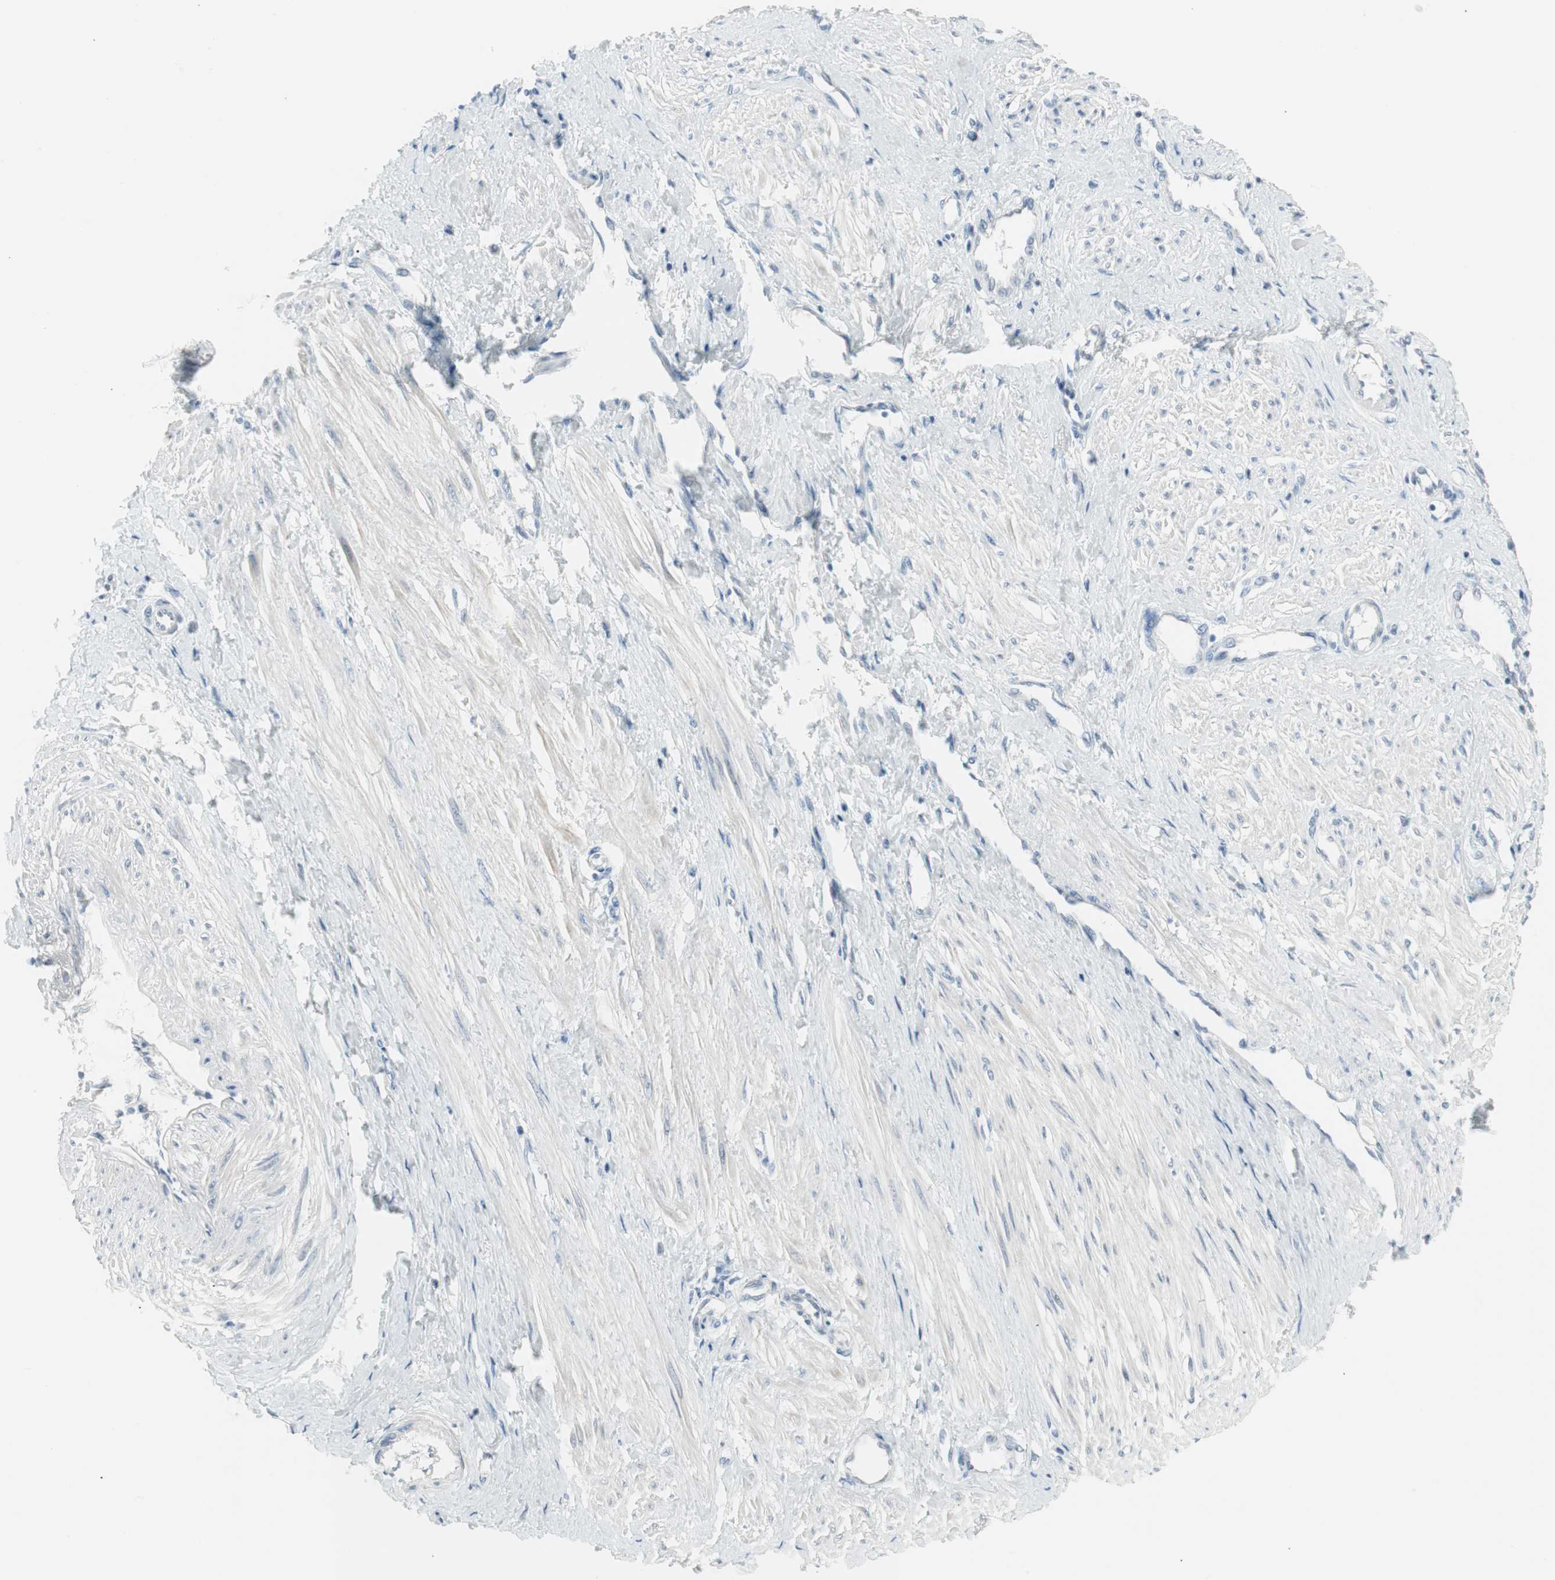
{"staining": {"intensity": "weak", "quantity": "<25%", "location": "cytoplasmic/membranous,nuclear"}, "tissue": "smooth muscle", "cell_type": "Smooth muscle cells", "image_type": "normal", "snomed": [{"axis": "morphology", "description": "Normal tissue, NOS"}, {"axis": "topography", "description": "Smooth muscle"}, {"axis": "topography", "description": "Uterus"}], "caption": "Immunohistochemistry micrograph of unremarkable smooth muscle: smooth muscle stained with DAB (3,3'-diaminobenzidine) demonstrates no significant protein positivity in smooth muscle cells.", "gene": "AGR2", "patient": {"sex": "female", "age": 39}}